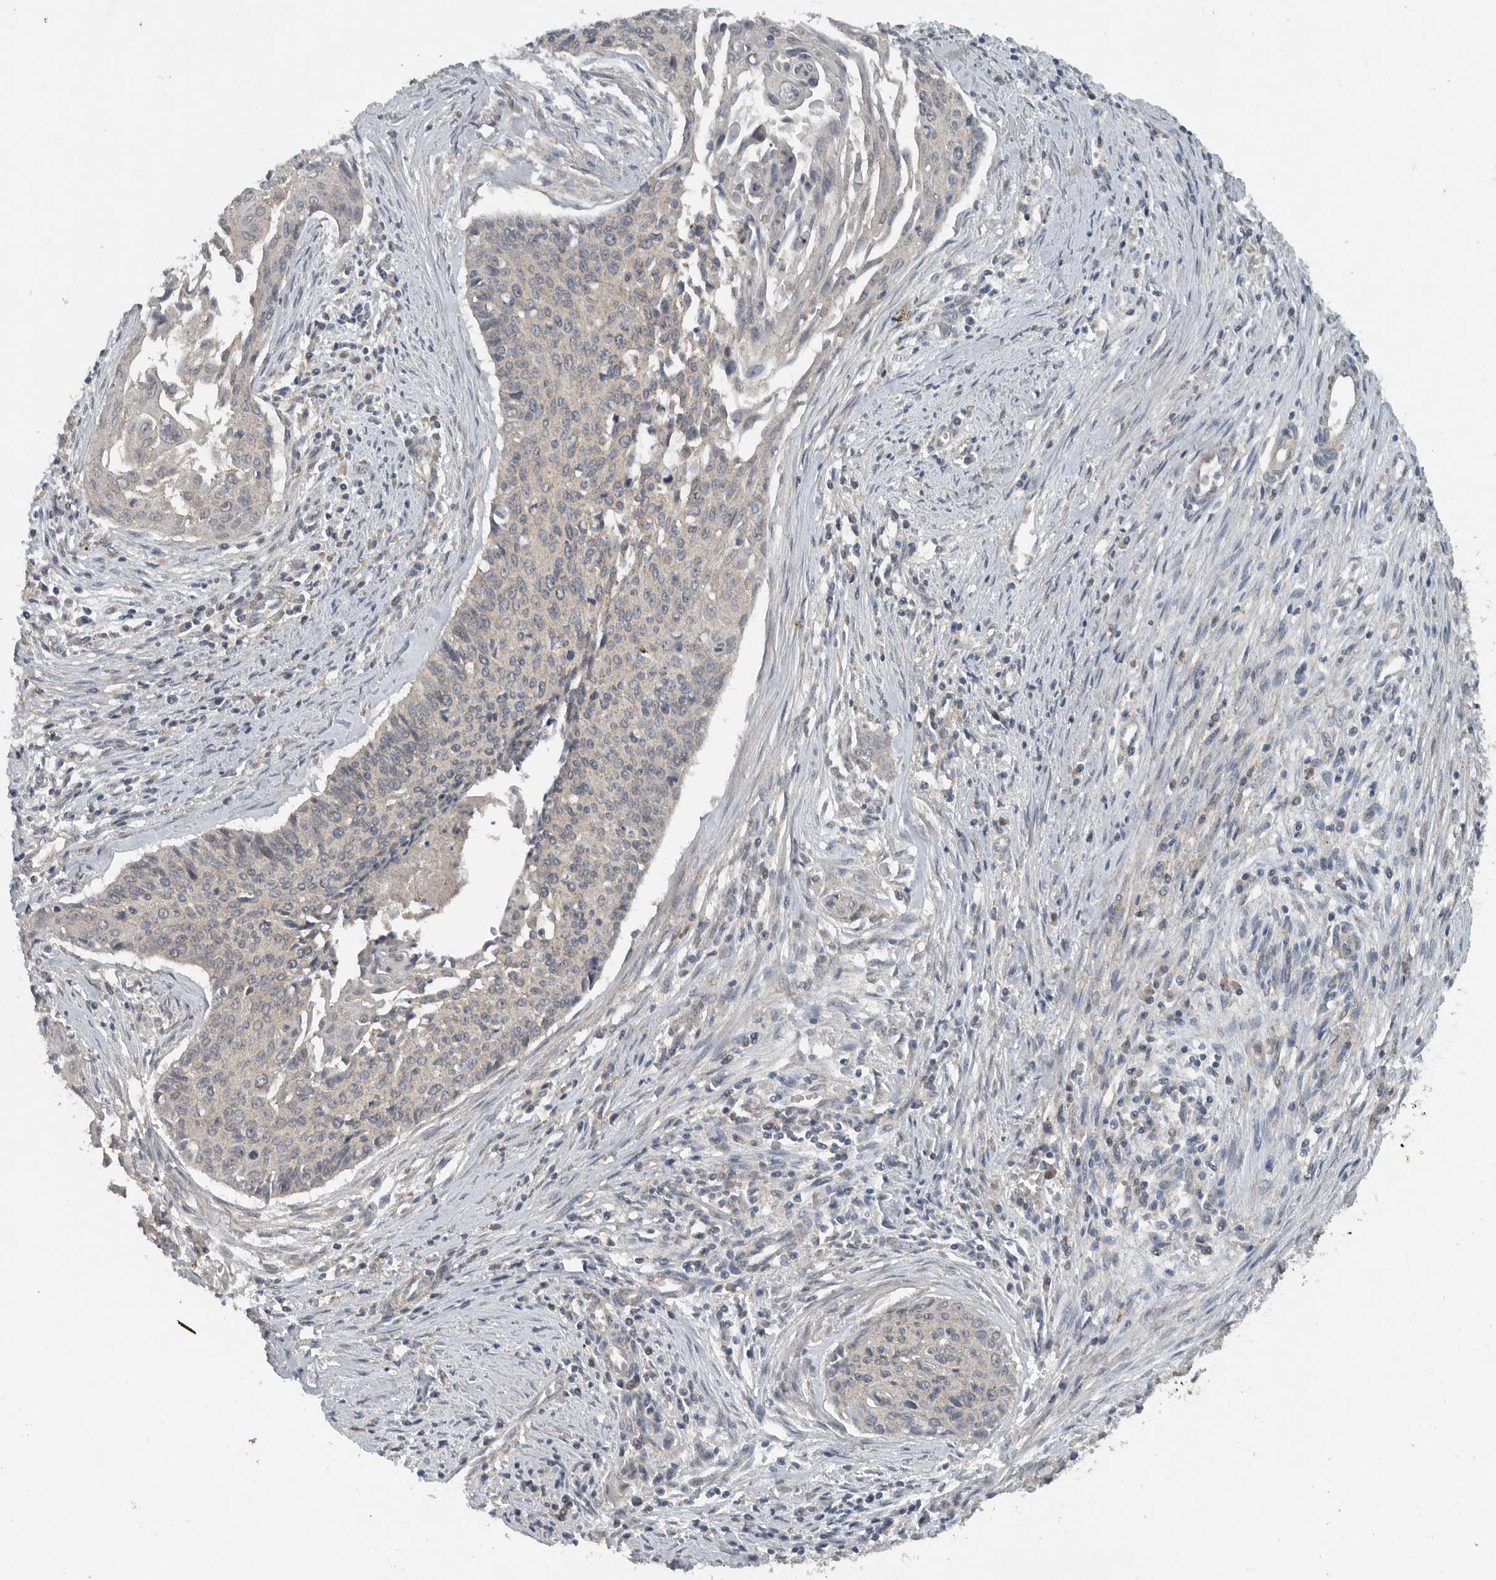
{"staining": {"intensity": "negative", "quantity": "none", "location": "none"}, "tissue": "cervical cancer", "cell_type": "Tumor cells", "image_type": "cancer", "snomed": [{"axis": "morphology", "description": "Squamous cell carcinoma, NOS"}, {"axis": "topography", "description": "Cervix"}], "caption": "High power microscopy image of an IHC micrograph of squamous cell carcinoma (cervical), revealing no significant staining in tumor cells. (DAB immunohistochemistry (IHC) visualized using brightfield microscopy, high magnification).", "gene": "IL6ST", "patient": {"sex": "female", "age": 55}}